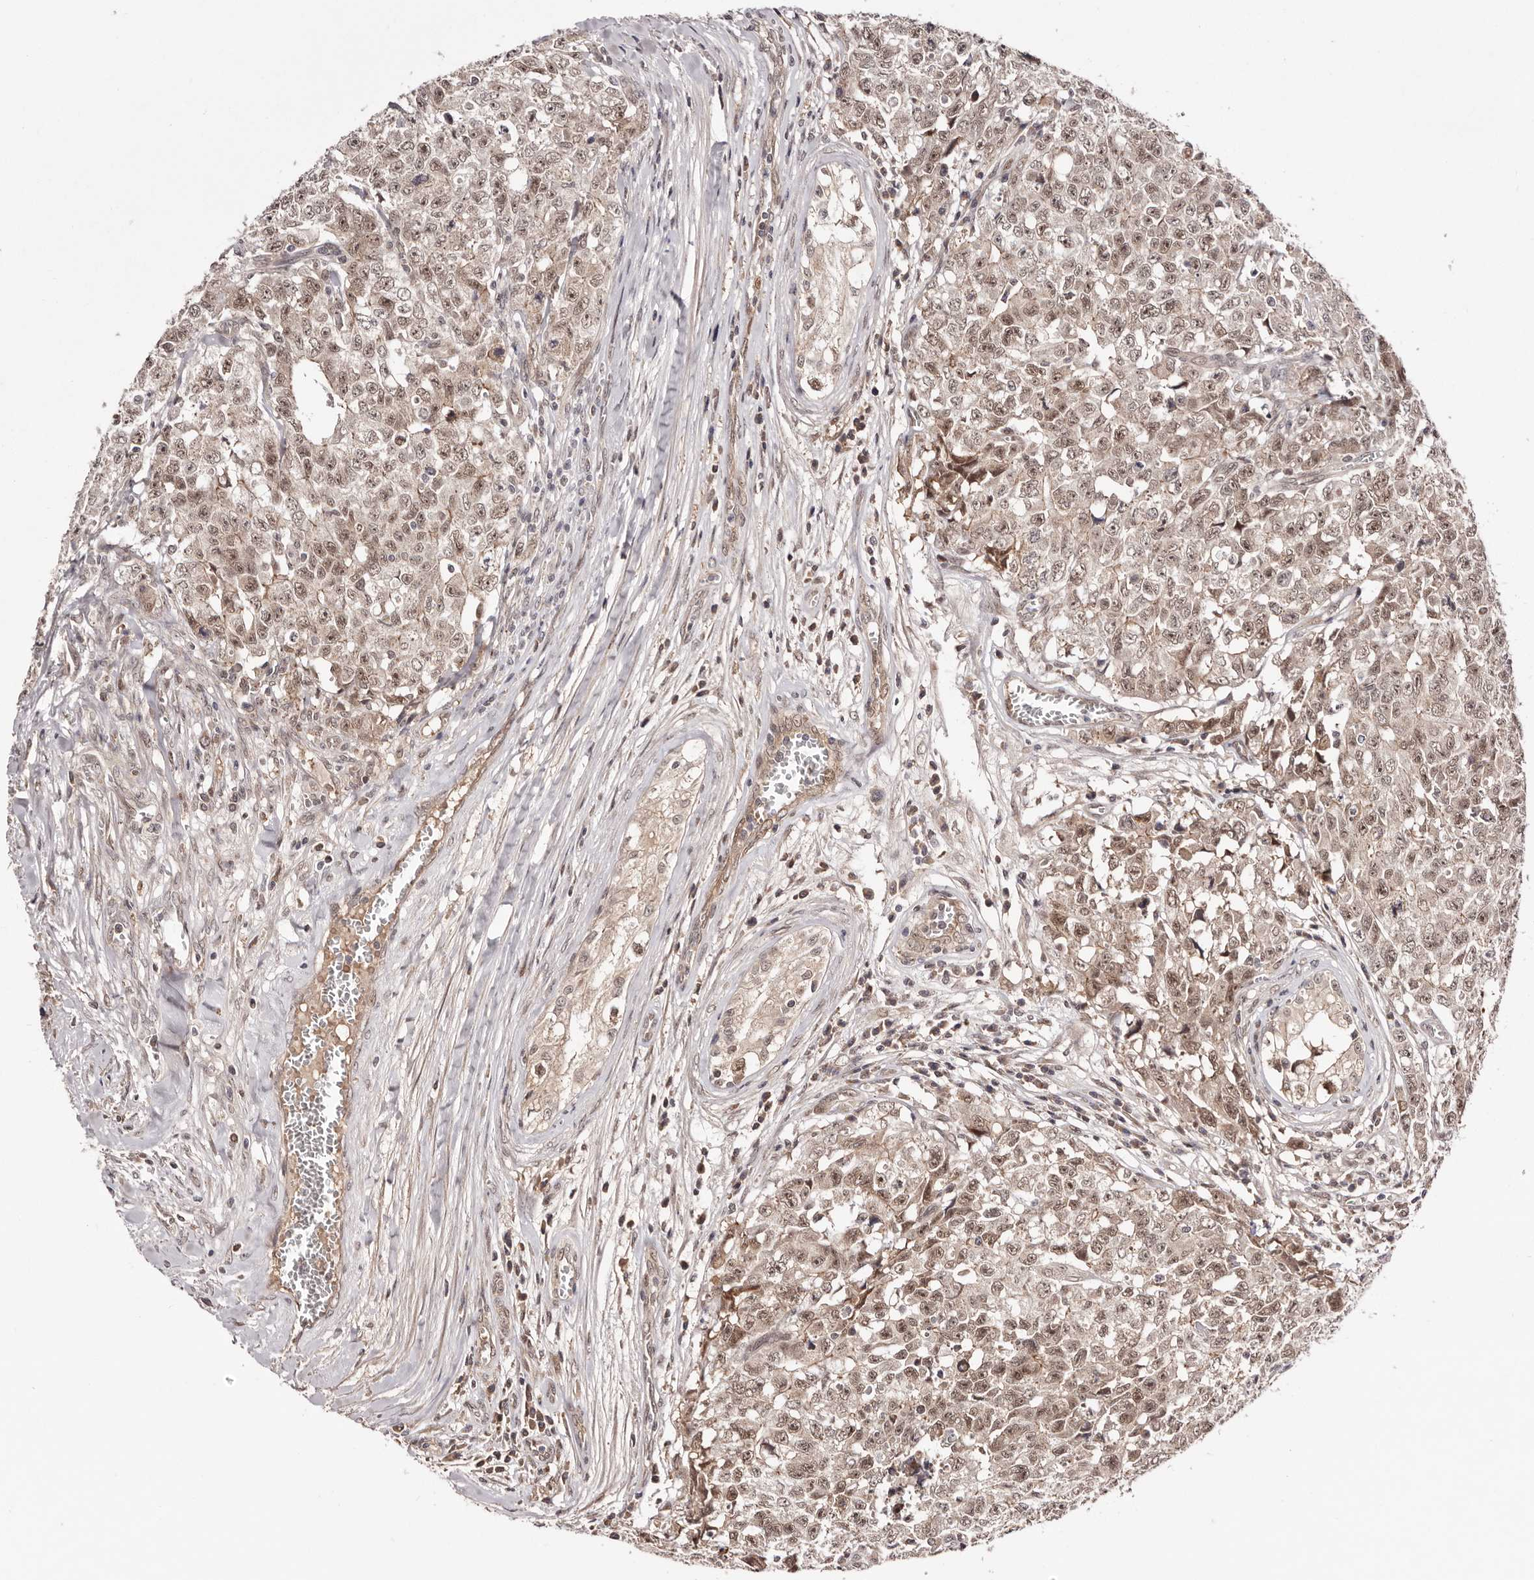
{"staining": {"intensity": "moderate", "quantity": ">75%", "location": "cytoplasmic/membranous,nuclear"}, "tissue": "testis cancer", "cell_type": "Tumor cells", "image_type": "cancer", "snomed": [{"axis": "morphology", "description": "Carcinoma, Embryonal, NOS"}, {"axis": "topography", "description": "Testis"}], "caption": "Tumor cells exhibit medium levels of moderate cytoplasmic/membranous and nuclear expression in about >75% of cells in human testis cancer (embryonal carcinoma).", "gene": "EGR3", "patient": {"sex": "male", "age": 28}}